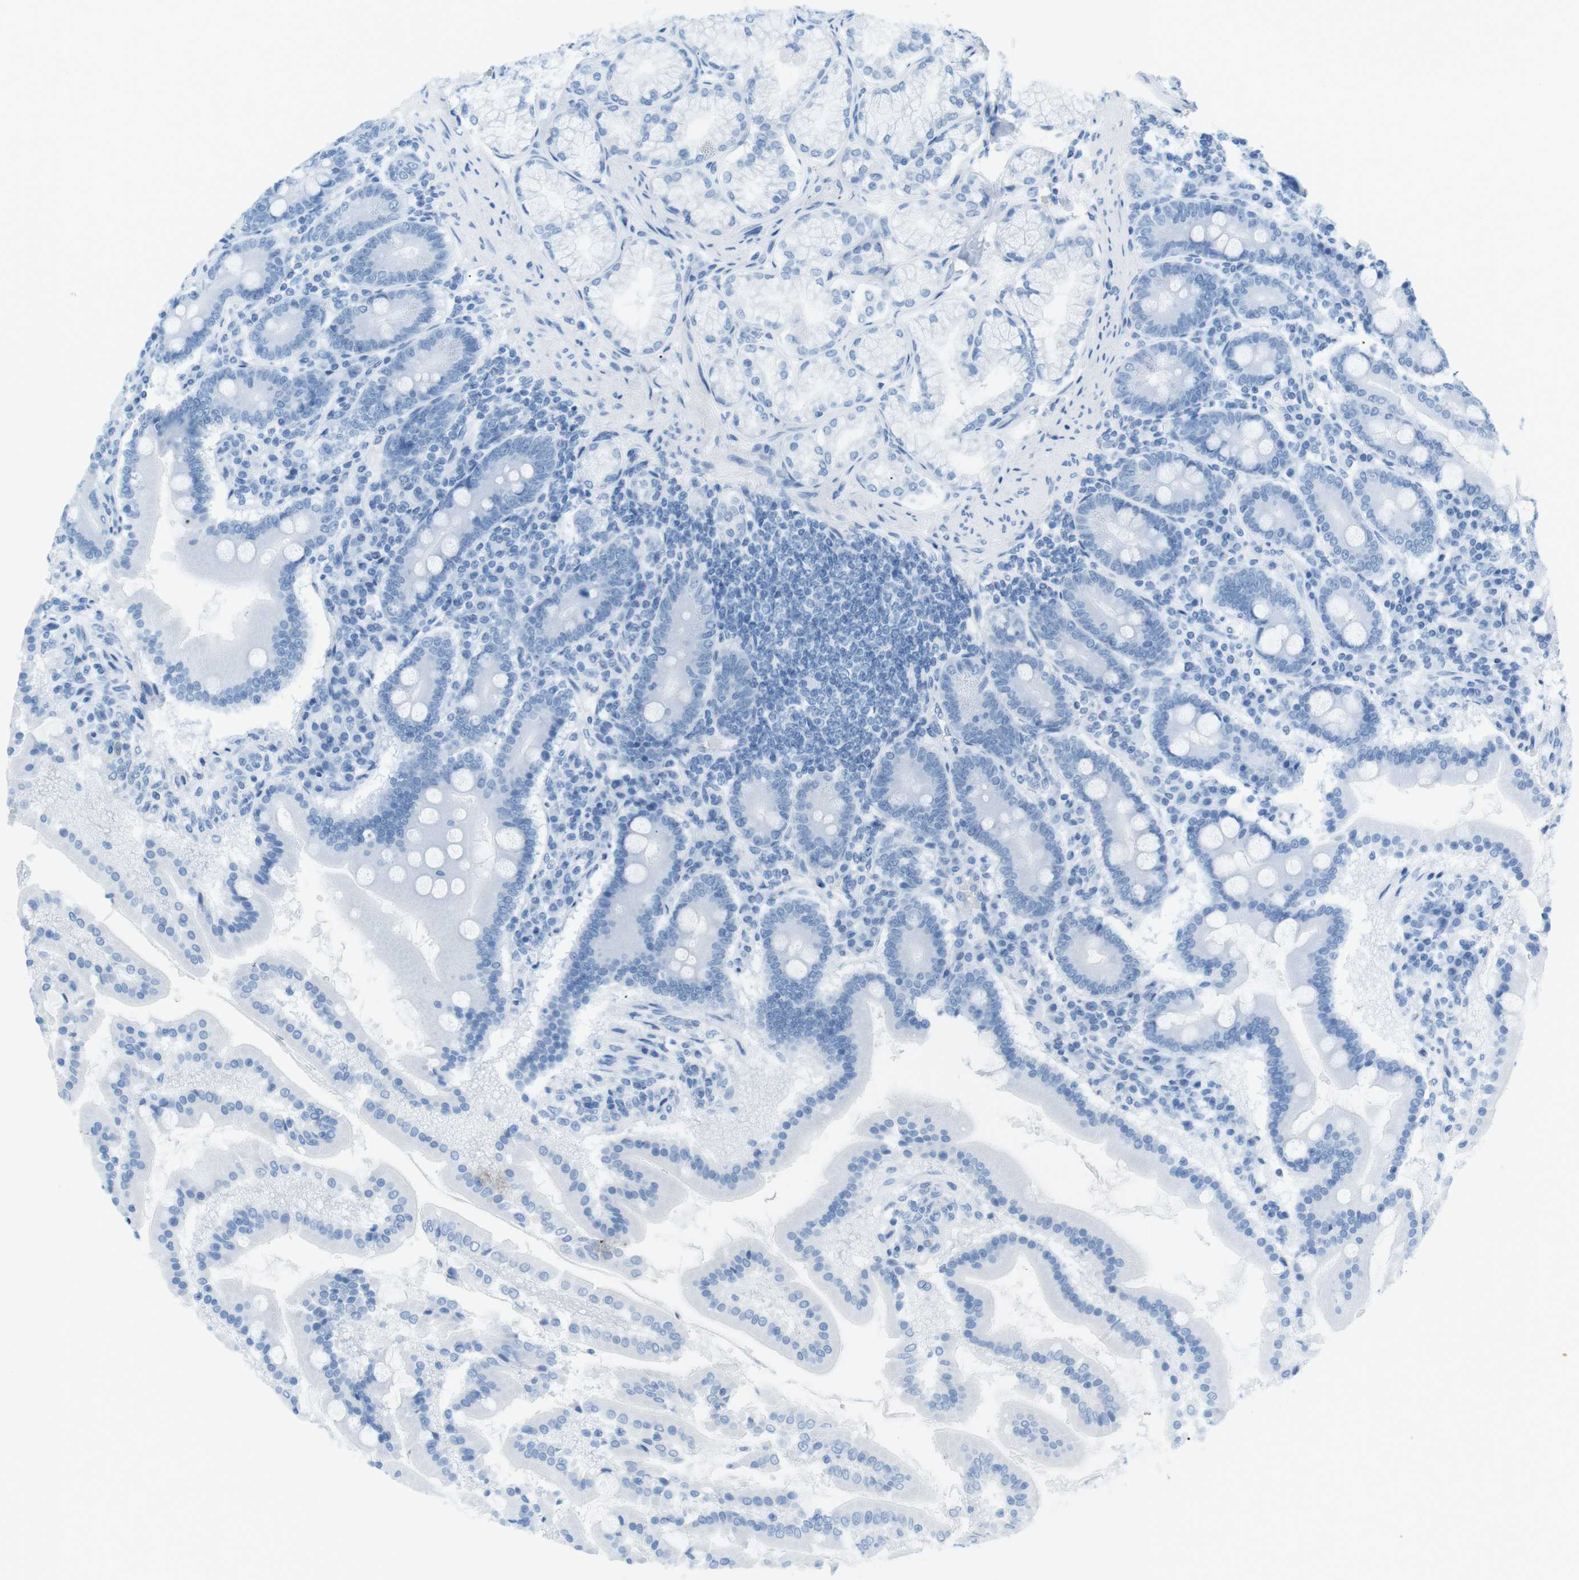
{"staining": {"intensity": "negative", "quantity": "none", "location": "none"}, "tissue": "duodenum", "cell_type": "Glandular cells", "image_type": "normal", "snomed": [{"axis": "morphology", "description": "Normal tissue, NOS"}, {"axis": "topography", "description": "Duodenum"}], "caption": "Glandular cells are negative for protein expression in benign human duodenum. Nuclei are stained in blue.", "gene": "SALL4", "patient": {"sex": "male", "age": 50}}